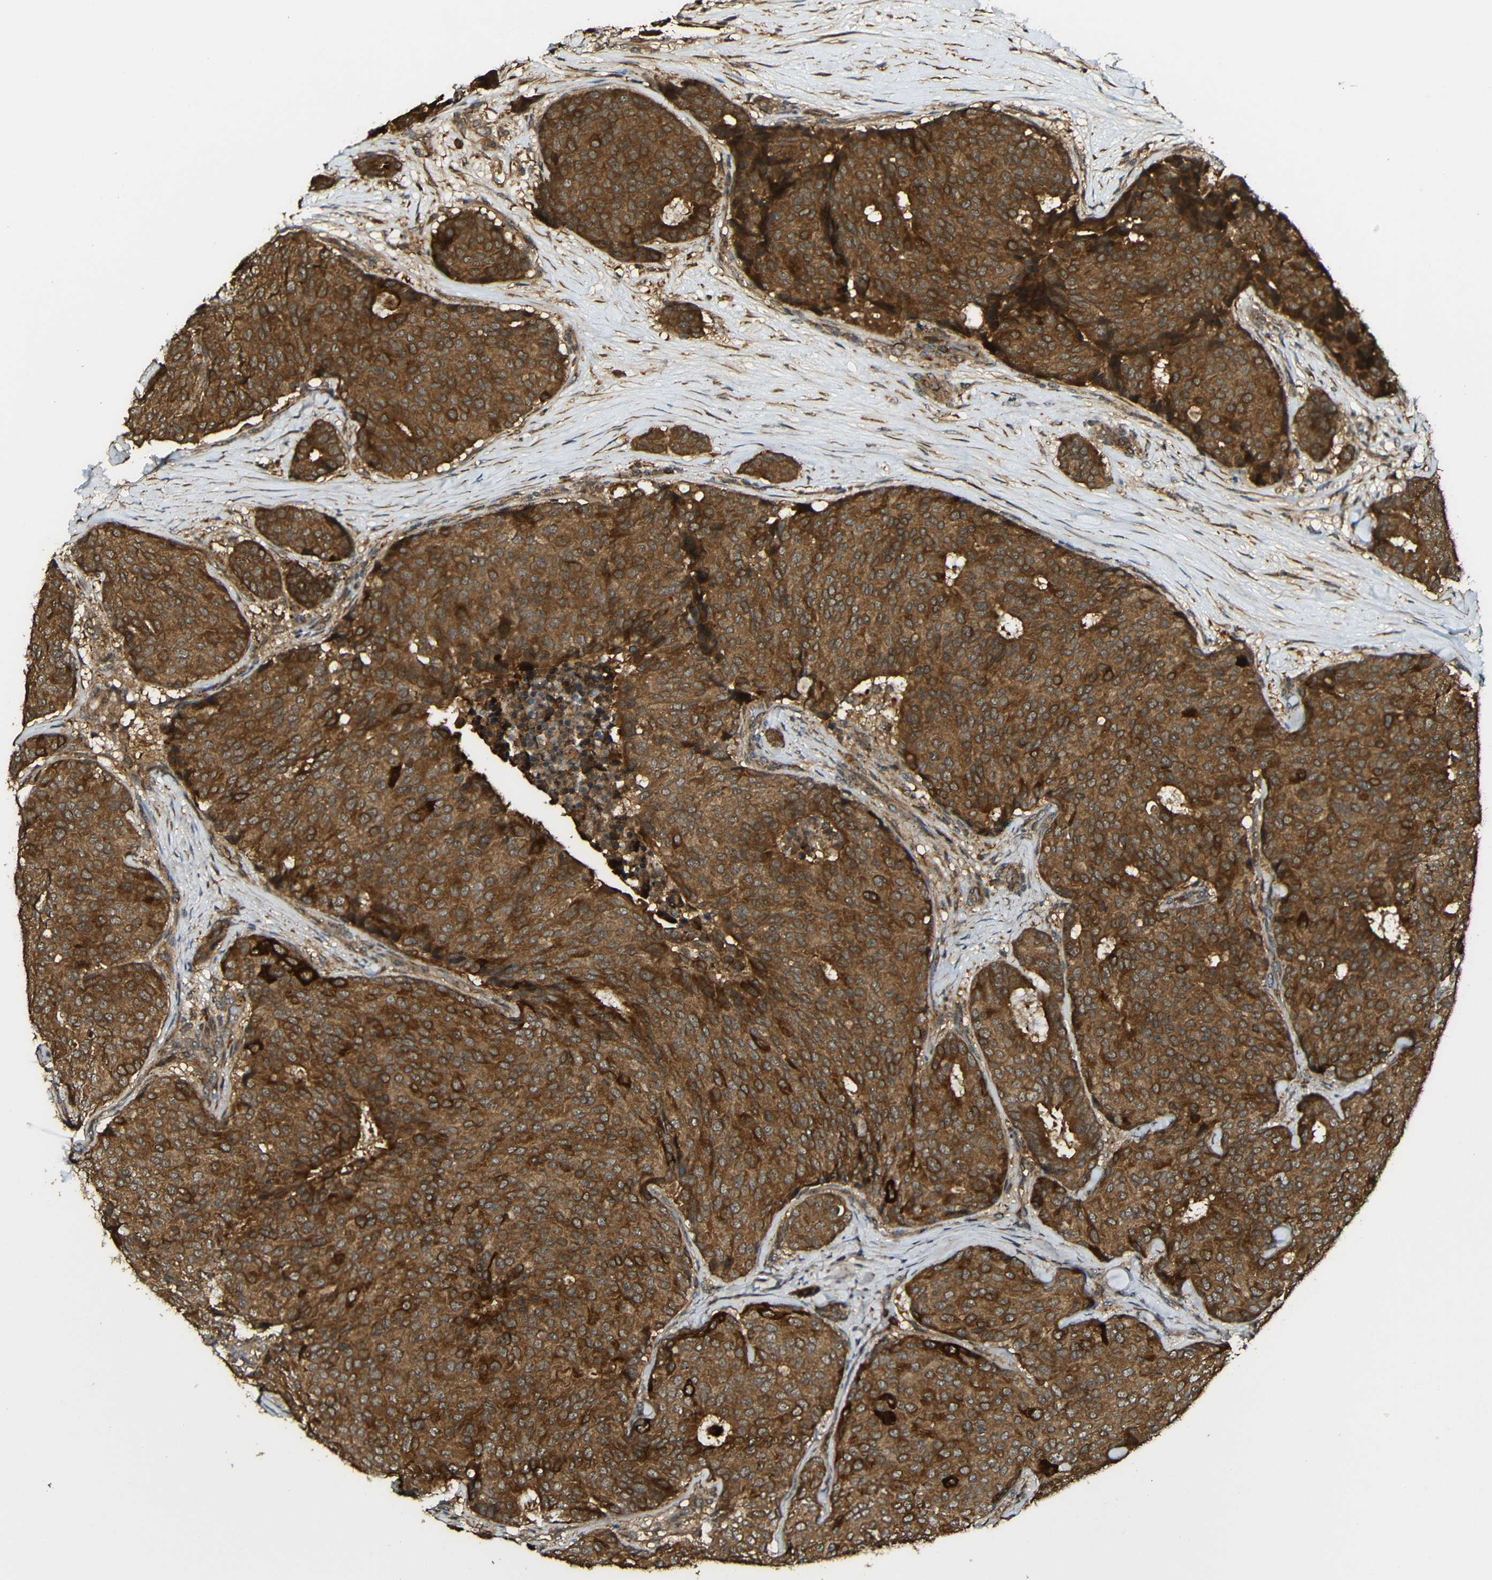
{"staining": {"intensity": "strong", "quantity": ">75%", "location": "cytoplasmic/membranous"}, "tissue": "breast cancer", "cell_type": "Tumor cells", "image_type": "cancer", "snomed": [{"axis": "morphology", "description": "Duct carcinoma"}, {"axis": "topography", "description": "Breast"}], "caption": "Immunohistochemical staining of breast cancer reveals high levels of strong cytoplasmic/membranous staining in approximately >75% of tumor cells.", "gene": "CASP8", "patient": {"sex": "female", "age": 75}}